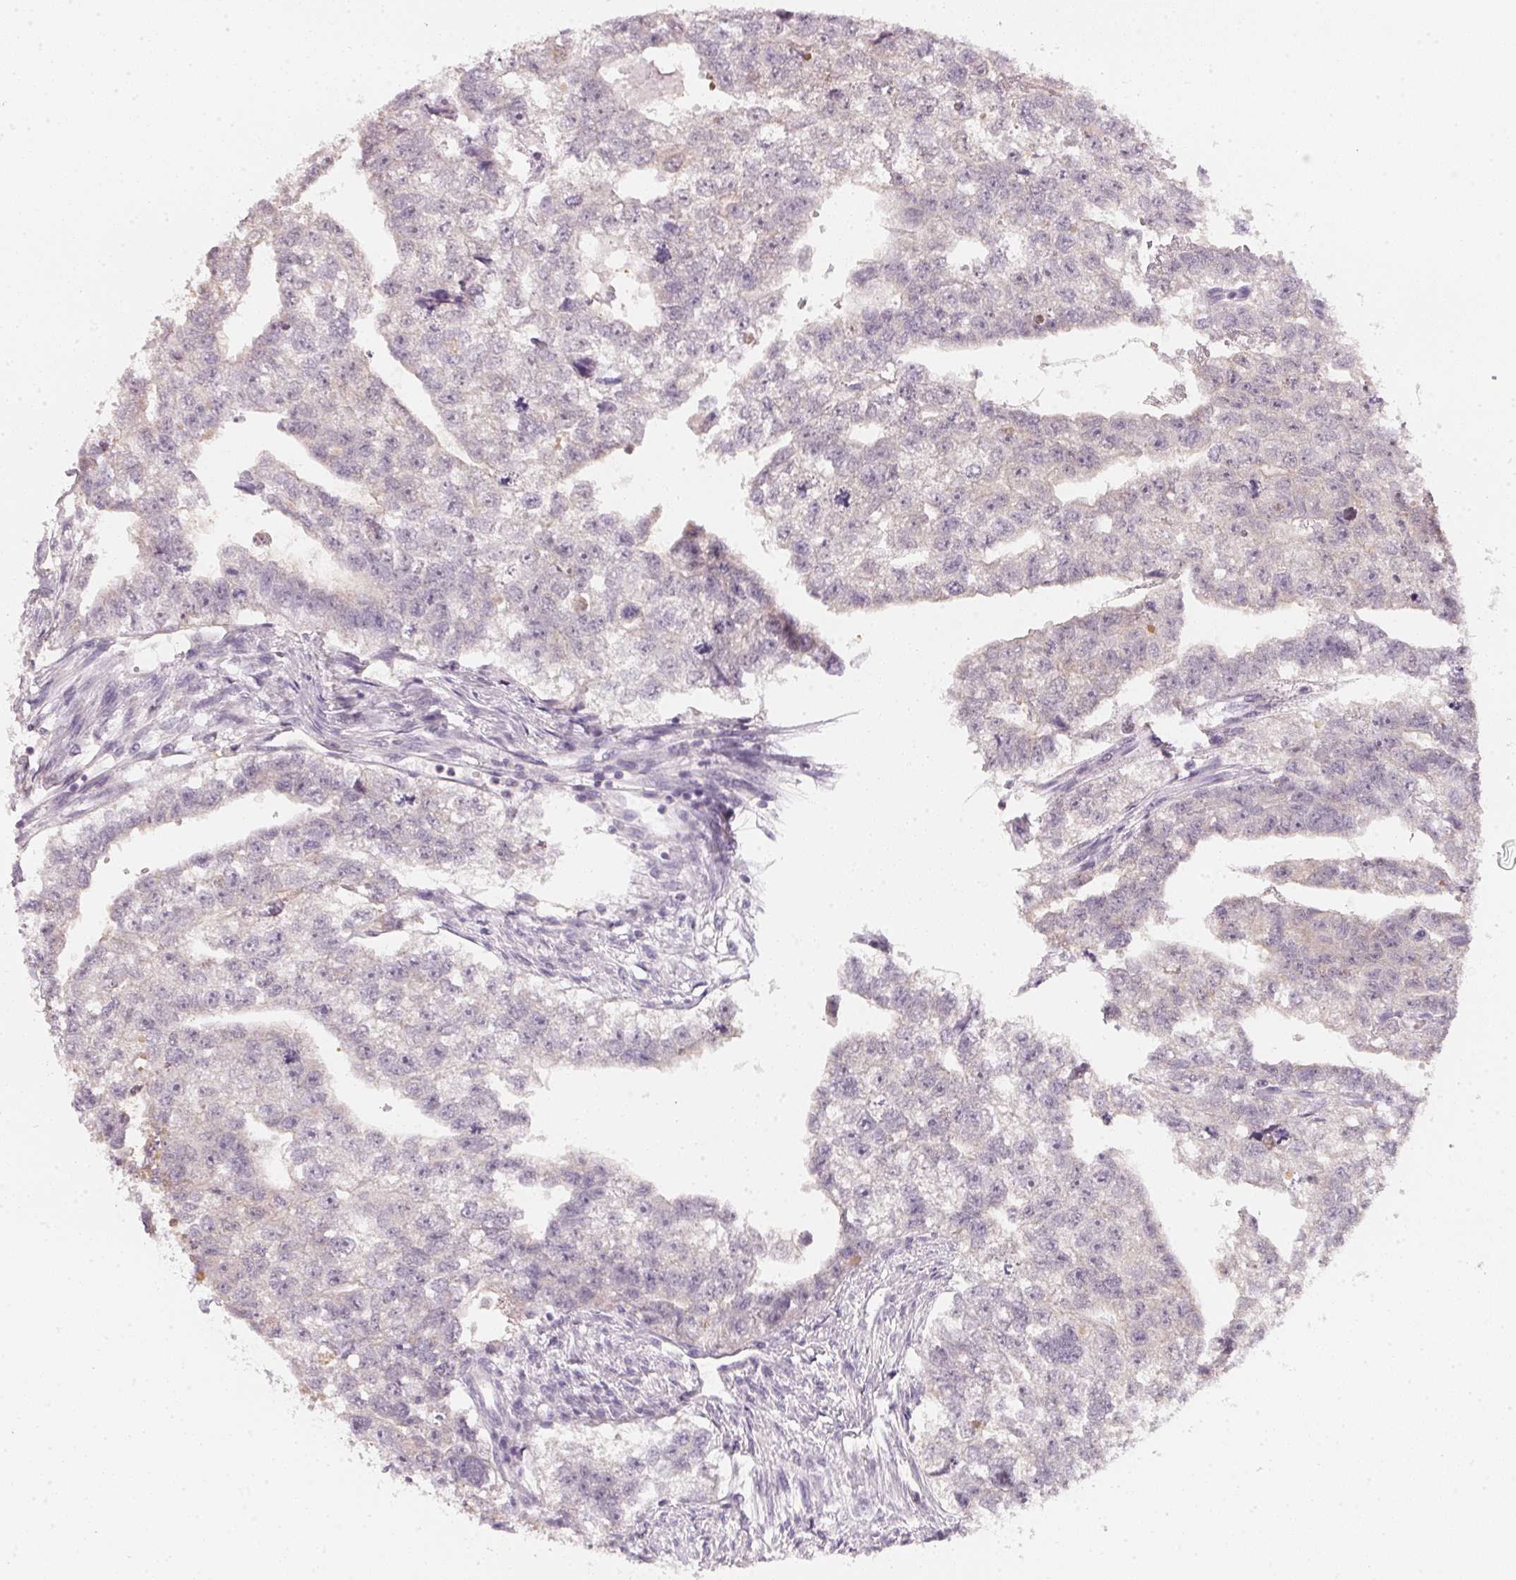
{"staining": {"intensity": "negative", "quantity": "none", "location": "none"}, "tissue": "testis cancer", "cell_type": "Tumor cells", "image_type": "cancer", "snomed": [{"axis": "morphology", "description": "Carcinoma, Embryonal, NOS"}, {"axis": "morphology", "description": "Teratoma, malignant, NOS"}, {"axis": "topography", "description": "Testis"}], "caption": "A histopathology image of human testis cancer is negative for staining in tumor cells.", "gene": "CFAP276", "patient": {"sex": "male", "age": 44}}